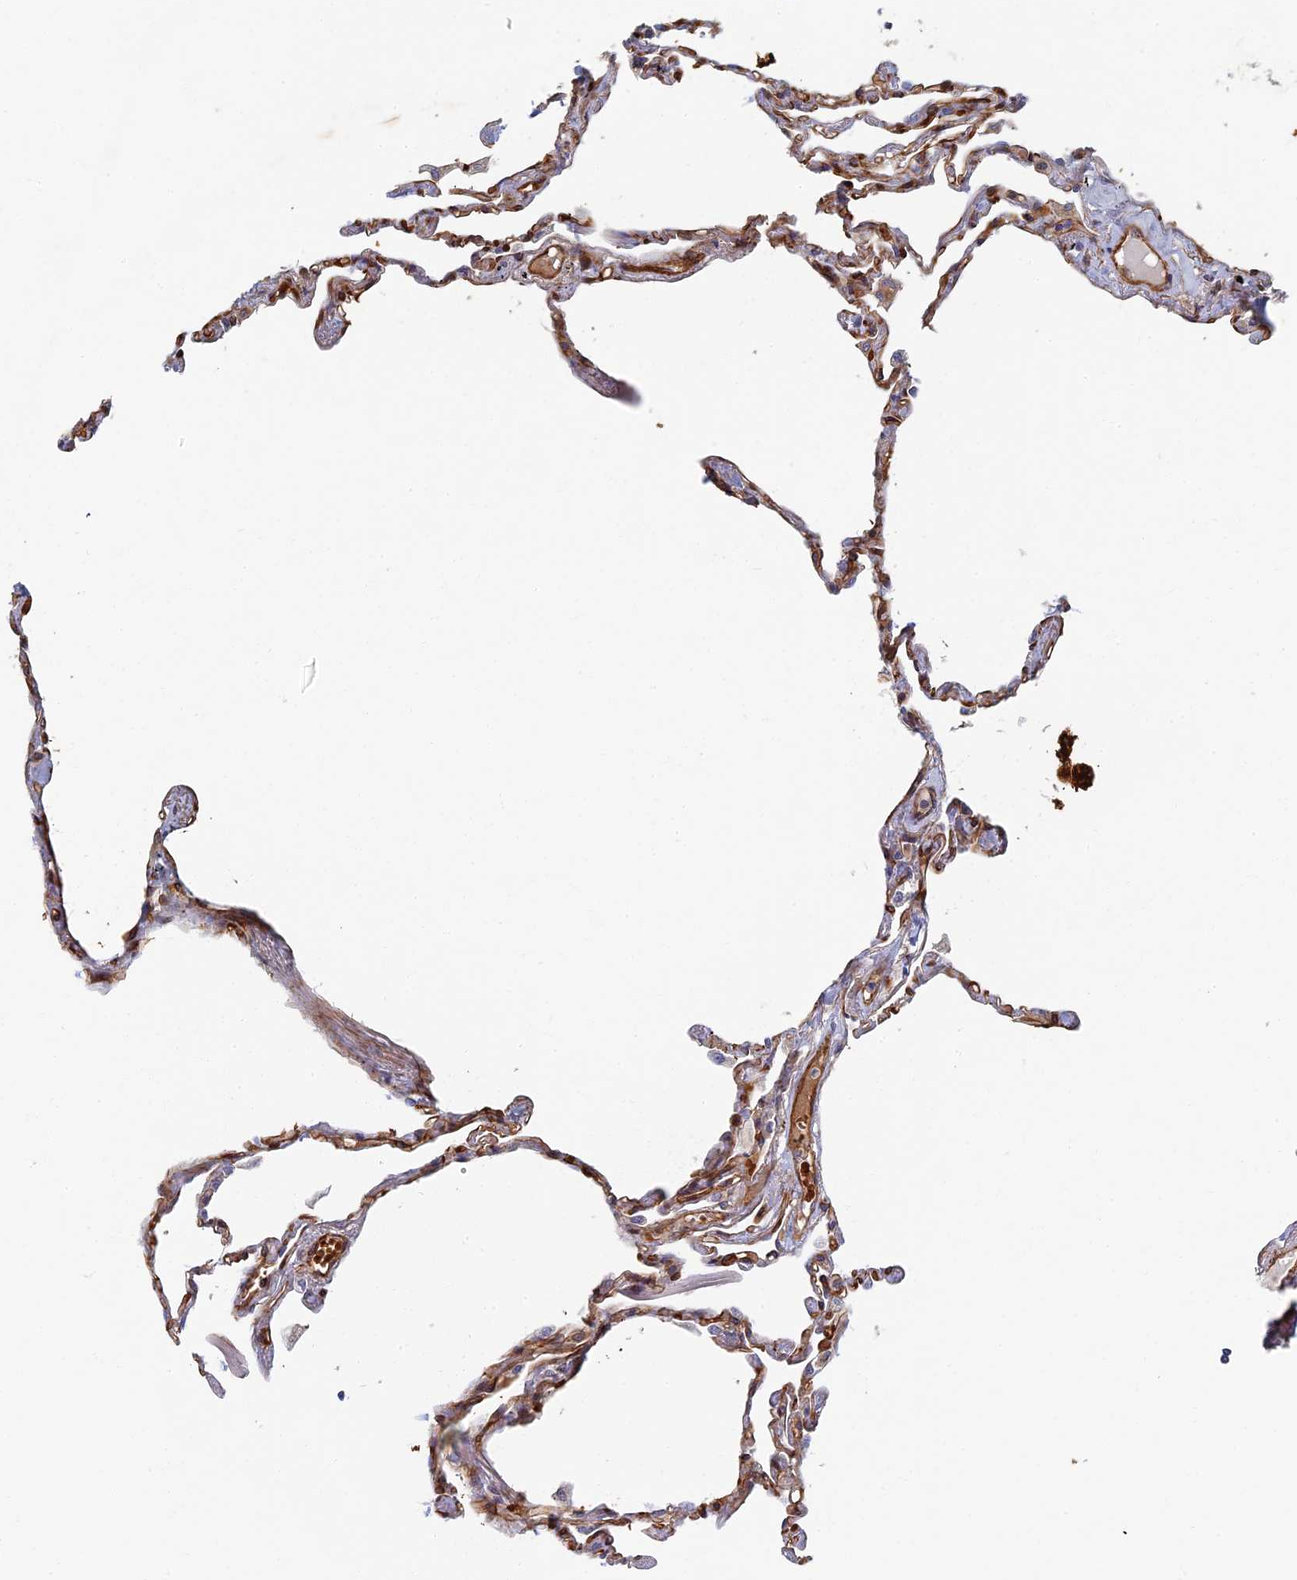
{"staining": {"intensity": "negative", "quantity": "none", "location": "none"}, "tissue": "lung", "cell_type": "Alveolar cells", "image_type": "normal", "snomed": [{"axis": "morphology", "description": "Normal tissue, NOS"}, {"axis": "topography", "description": "Lung"}], "caption": "DAB immunohistochemical staining of normal lung exhibits no significant staining in alveolar cells. Brightfield microscopy of IHC stained with DAB (brown) and hematoxylin (blue), captured at high magnification.", "gene": "ABCB10", "patient": {"sex": "female", "age": 67}}